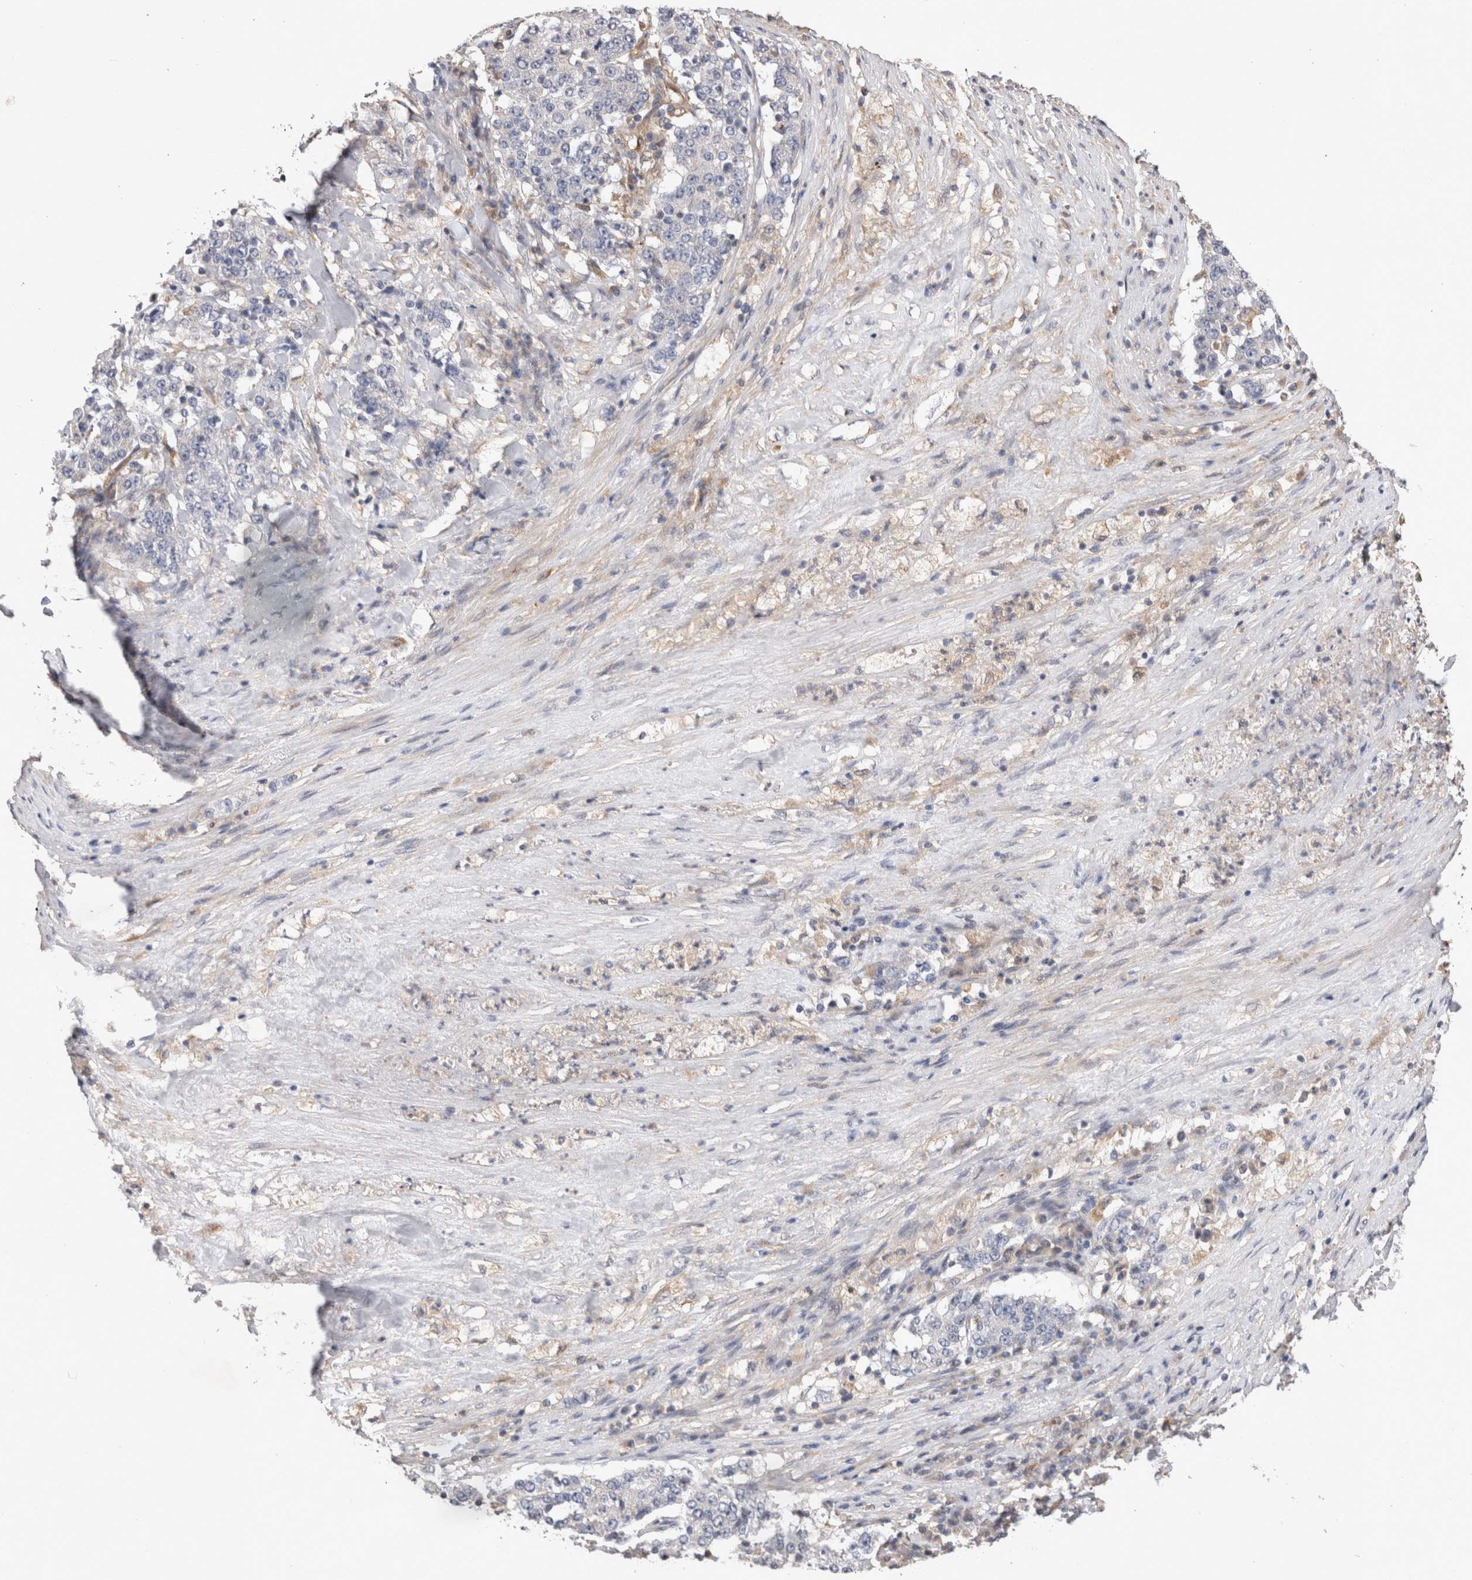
{"staining": {"intensity": "negative", "quantity": "none", "location": "none"}, "tissue": "stomach cancer", "cell_type": "Tumor cells", "image_type": "cancer", "snomed": [{"axis": "morphology", "description": "Adenocarcinoma, NOS"}, {"axis": "topography", "description": "Stomach"}], "caption": "Immunohistochemical staining of stomach cancer (adenocarcinoma) demonstrates no significant positivity in tumor cells.", "gene": "BNIP2", "patient": {"sex": "male", "age": 59}}